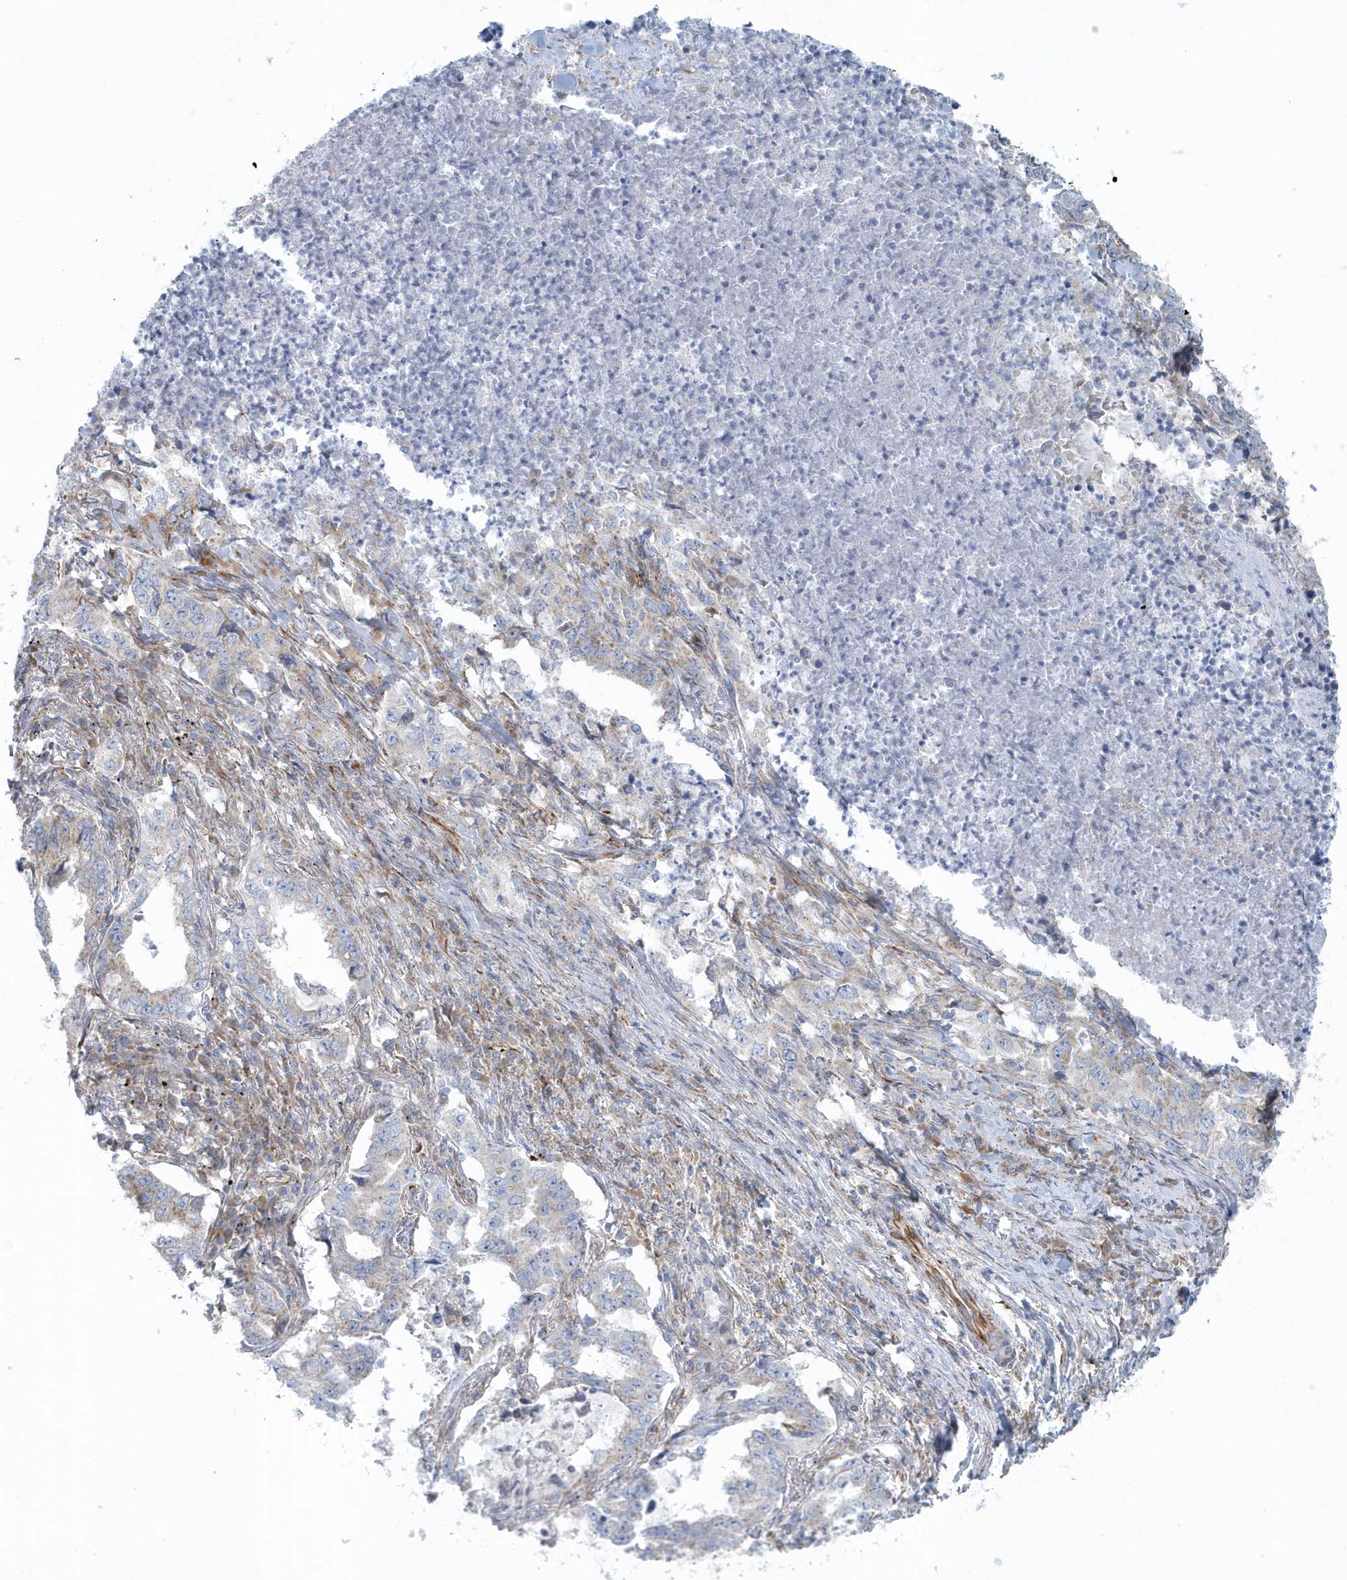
{"staining": {"intensity": "weak", "quantity": "25%-75%", "location": "cytoplasmic/membranous"}, "tissue": "lung cancer", "cell_type": "Tumor cells", "image_type": "cancer", "snomed": [{"axis": "morphology", "description": "Adenocarcinoma, NOS"}, {"axis": "topography", "description": "Lung"}], "caption": "Human lung cancer (adenocarcinoma) stained with a brown dye displays weak cytoplasmic/membranous positive staining in about 25%-75% of tumor cells.", "gene": "GPR152", "patient": {"sex": "female", "age": 51}}